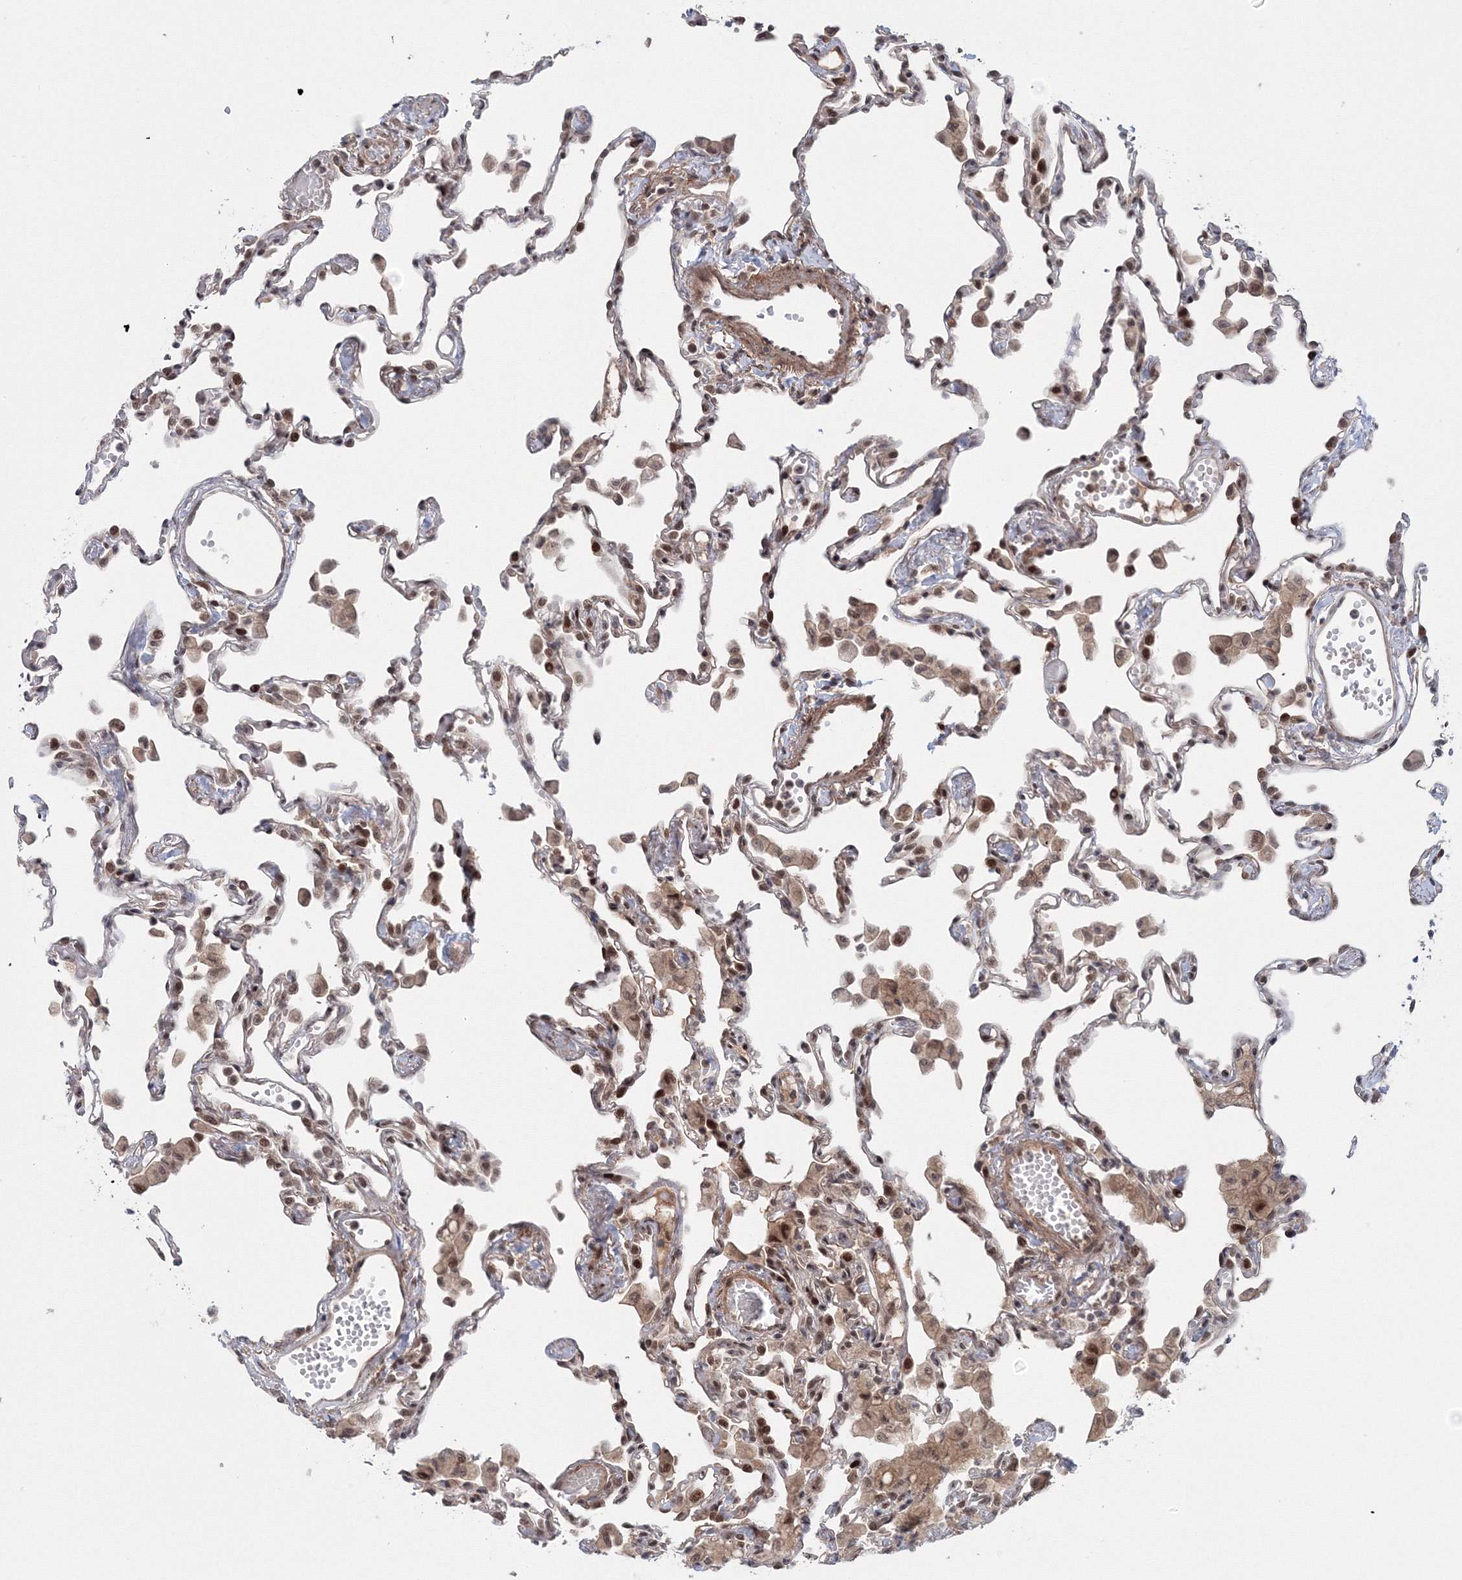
{"staining": {"intensity": "moderate", "quantity": "25%-75%", "location": "nuclear"}, "tissue": "lung", "cell_type": "Alveolar cells", "image_type": "normal", "snomed": [{"axis": "morphology", "description": "Normal tissue, NOS"}, {"axis": "topography", "description": "Bronchus"}, {"axis": "topography", "description": "Lung"}], "caption": "About 25%-75% of alveolar cells in unremarkable human lung reveal moderate nuclear protein positivity as visualized by brown immunohistochemical staining.", "gene": "NOA1", "patient": {"sex": "female", "age": 49}}